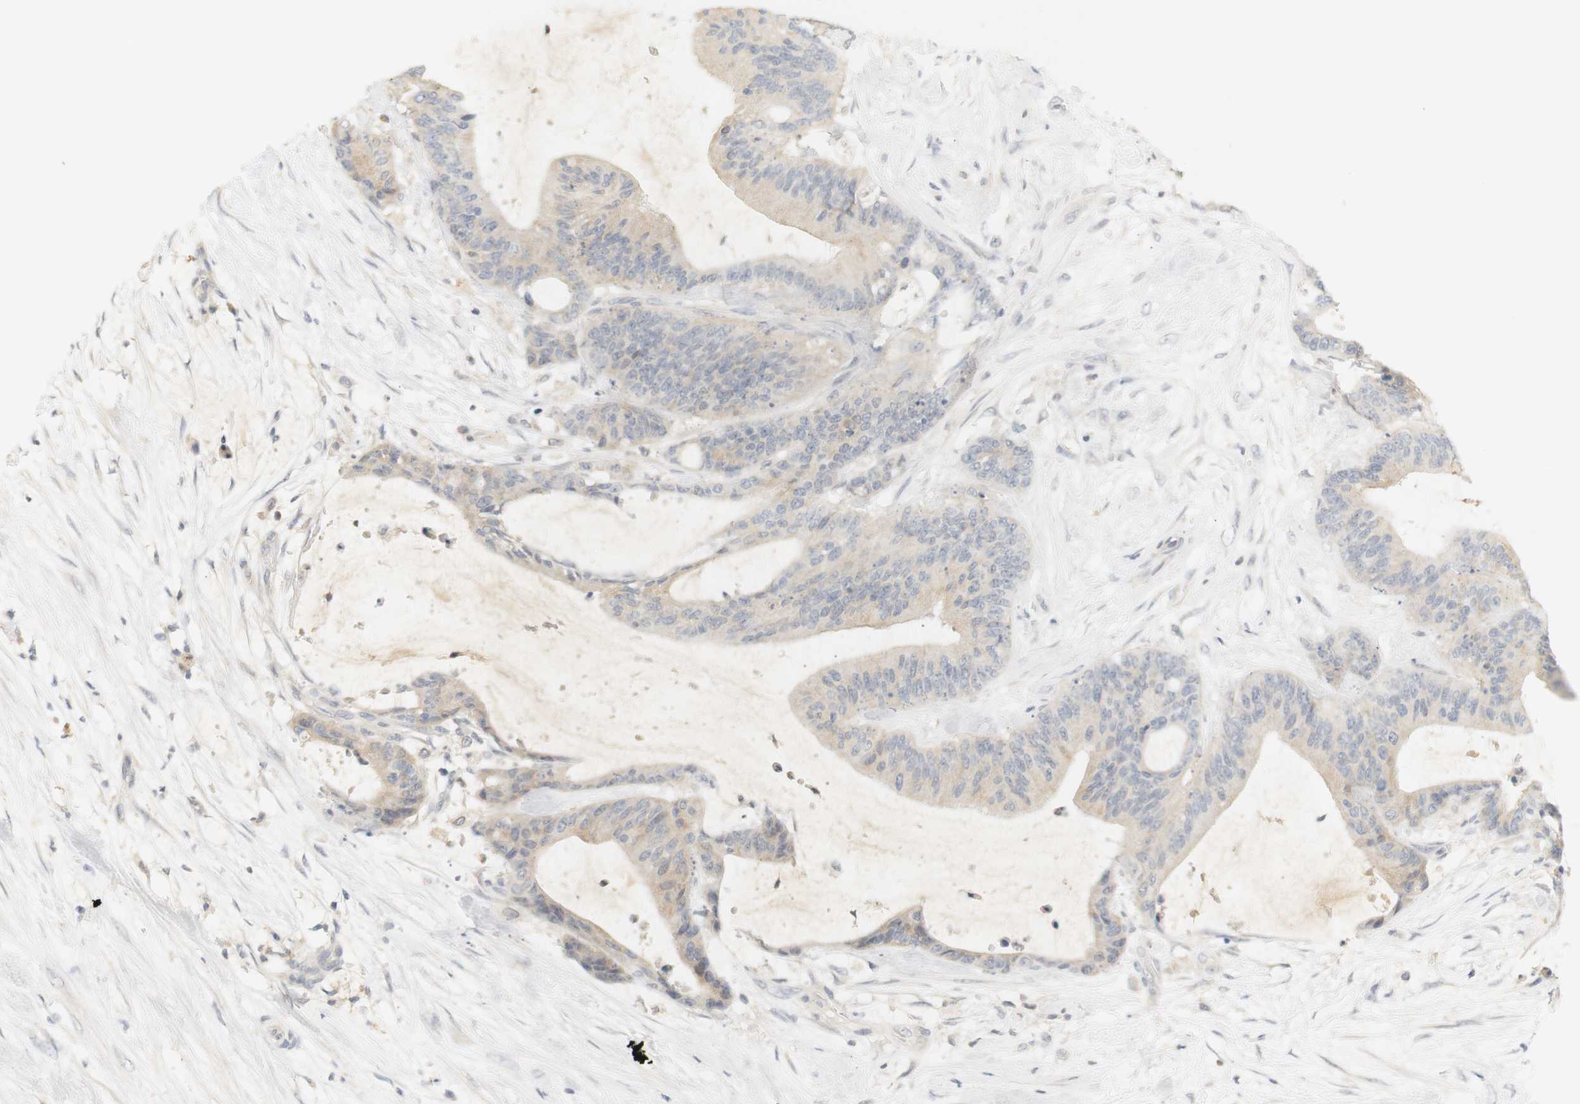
{"staining": {"intensity": "negative", "quantity": "none", "location": "none"}, "tissue": "liver cancer", "cell_type": "Tumor cells", "image_type": "cancer", "snomed": [{"axis": "morphology", "description": "Cholangiocarcinoma"}, {"axis": "topography", "description": "Liver"}], "caption": "An IHC micrograph of liver cancer (cholangiocarcinoma) is shown. There is no staining in tumor cells of liver cancer (cholangiocarcinoma).", "gene": "RTN3", "patient": {"sex": "female", "age": 73}}